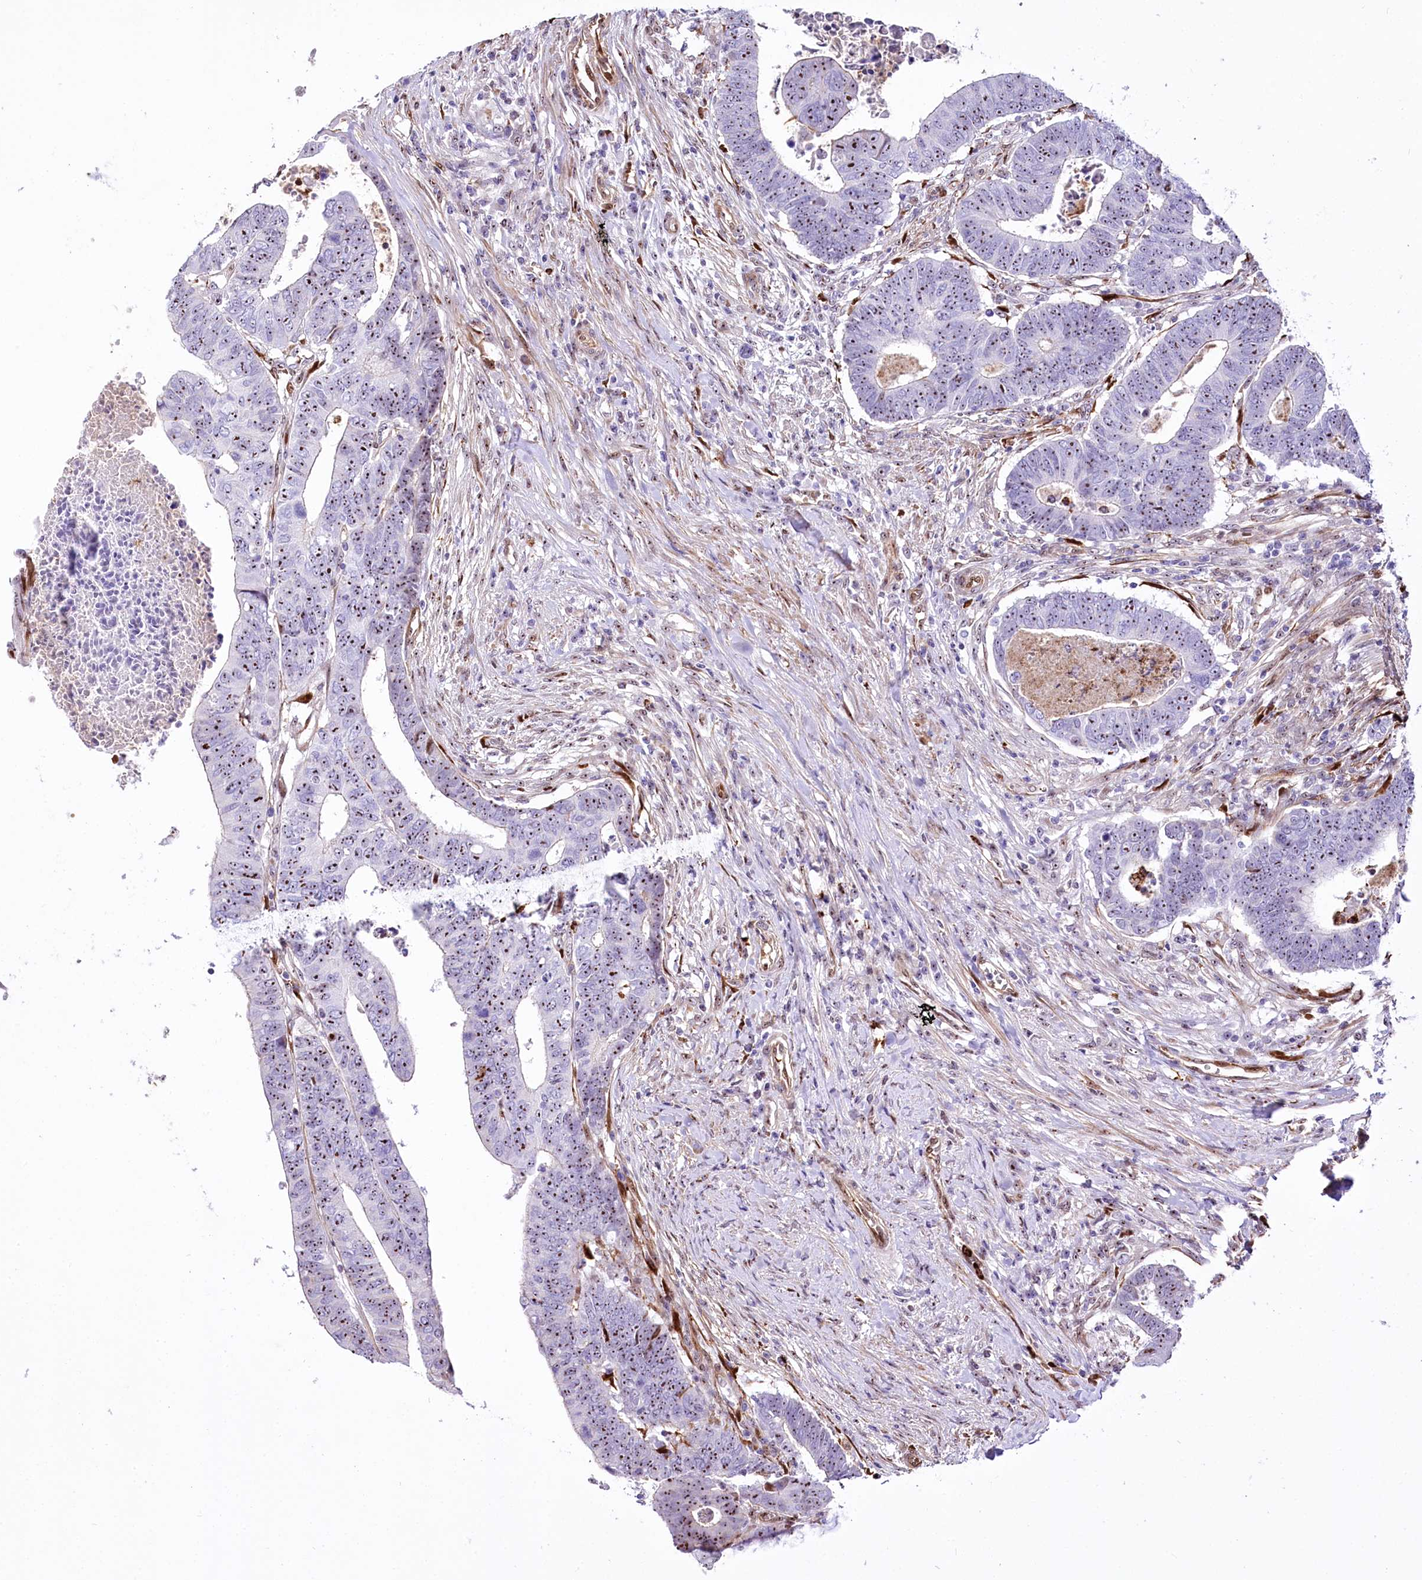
{"staining": {"intensity": "moderate", "quantity": ">75%", "location": "nuclear"}, "tissue": "colorectal cancer", "cell_type": "Tumor cells", "image_type": "cancer", "snomed": [{"axis": "morphology", "description": "Normal tissue, NOS"}, {"axis": "morphology", "description": "Adenocarcinoma, NOS"}, {"axis": "topography", "description": "Rectum"}], "caption": "DAB immunohistochemical staining of human adenocarcinoma (colorectal) demonstrates moderate nuclear protein expression in about >75% of tumor cells.", "gene": "PTMS", "patient": {"sex": "female", "age": 65}}